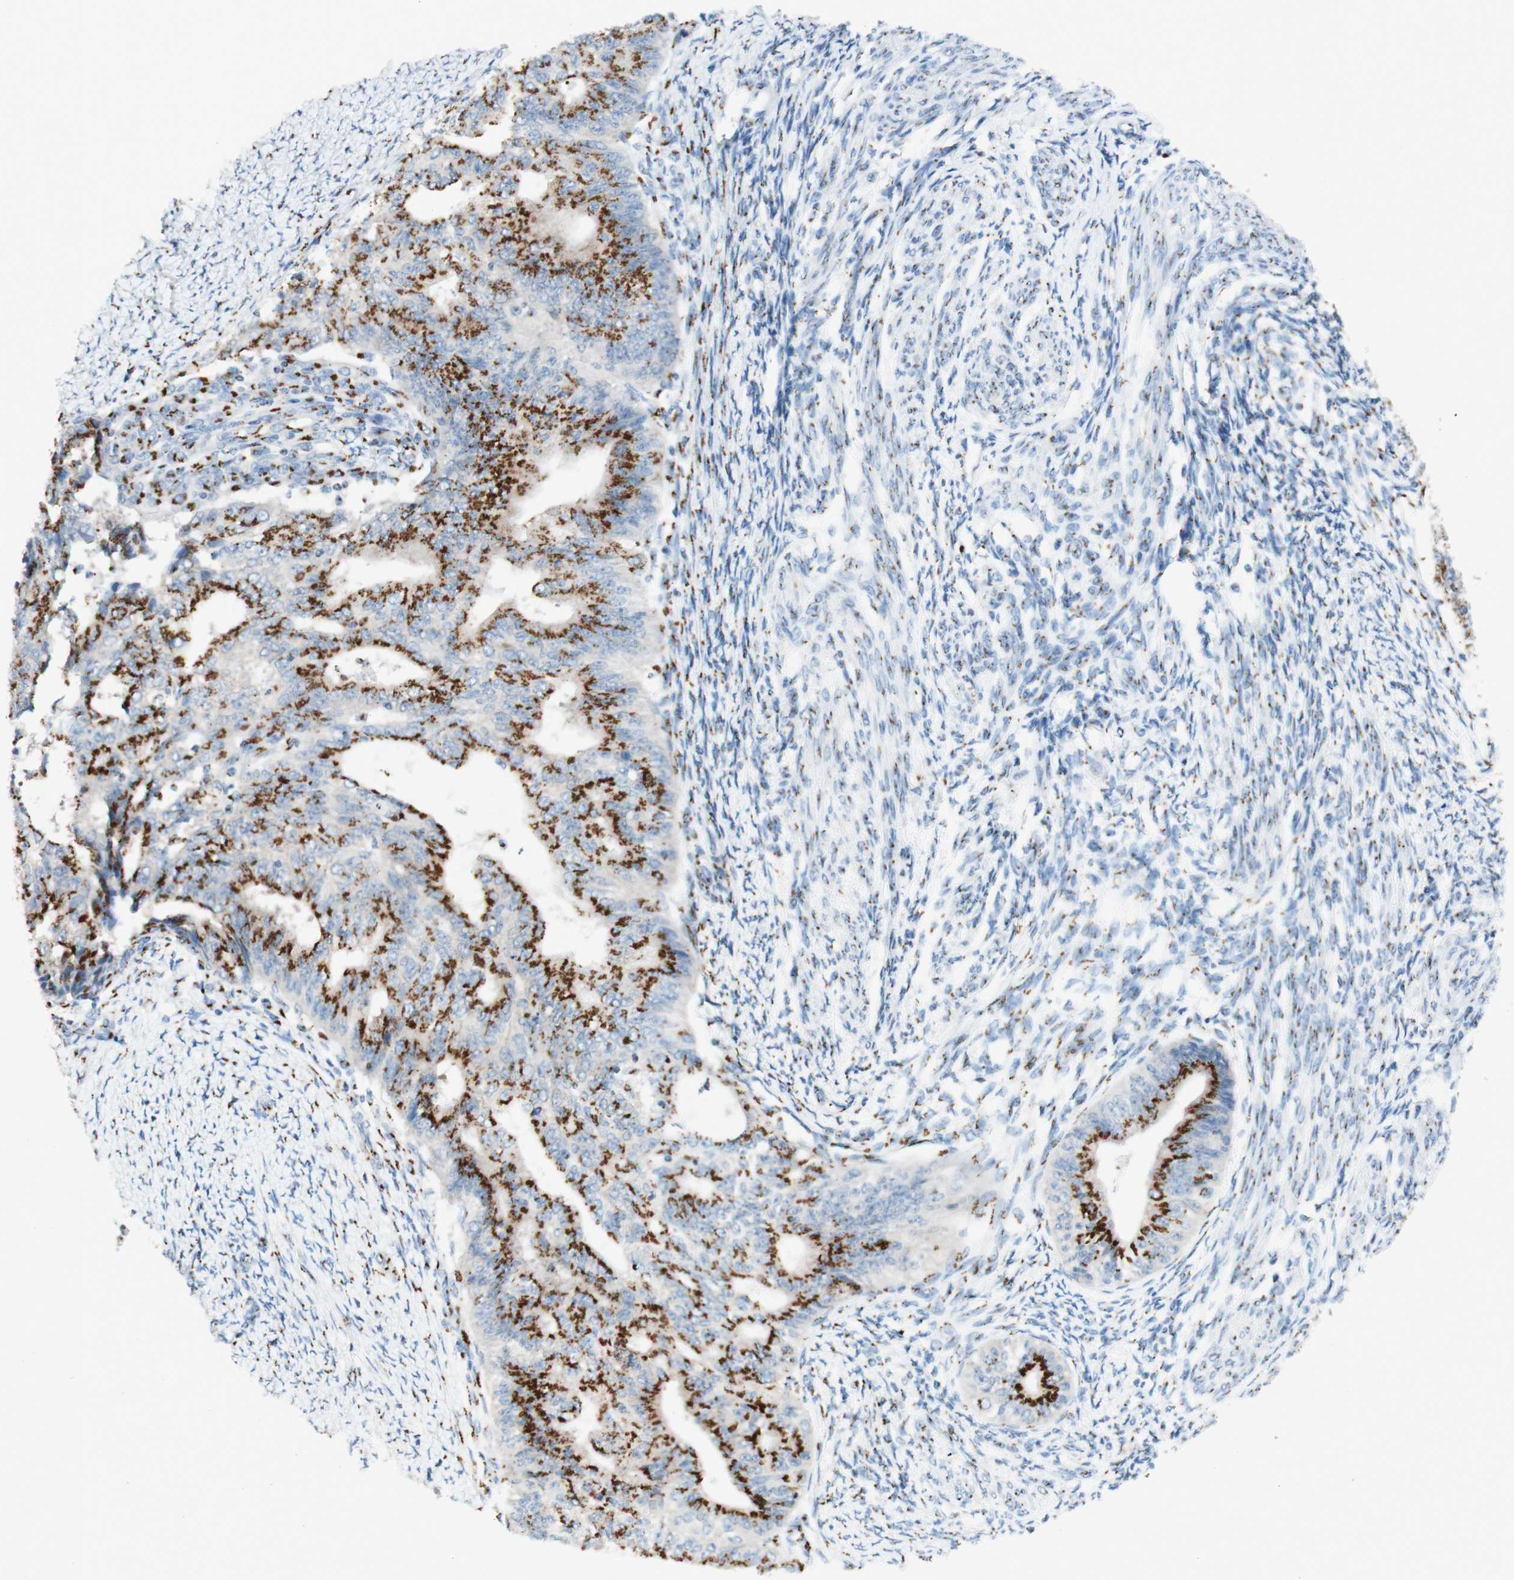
{"staining": {"intensity": "strong", "quantity": ">75%", "location": "cytoplasmic/membranous"}, "tissue": "endometrial cancer", "cell_type": "Tumor cells", "image_type": "cancer", "snomed": [{"axis": "morphology", "description": "Adenocarcinoma, NOS"}, {"axis": "topography", "description": "Endometrium"}], "caption": "IHC staining of endometrial cancer, which demonstrates high levels of strong cytoplasmic/membranous staining in approximately >75% of tumor cells indicating strong cytoplasmic/membranous protein positivity. The staining was performed using DAB (brown) for protein detection and nuclei were counterstained in hematoxylin (blue).", "gene": "GOLGB1", "patient": {"sex": "female", "age": 32}}